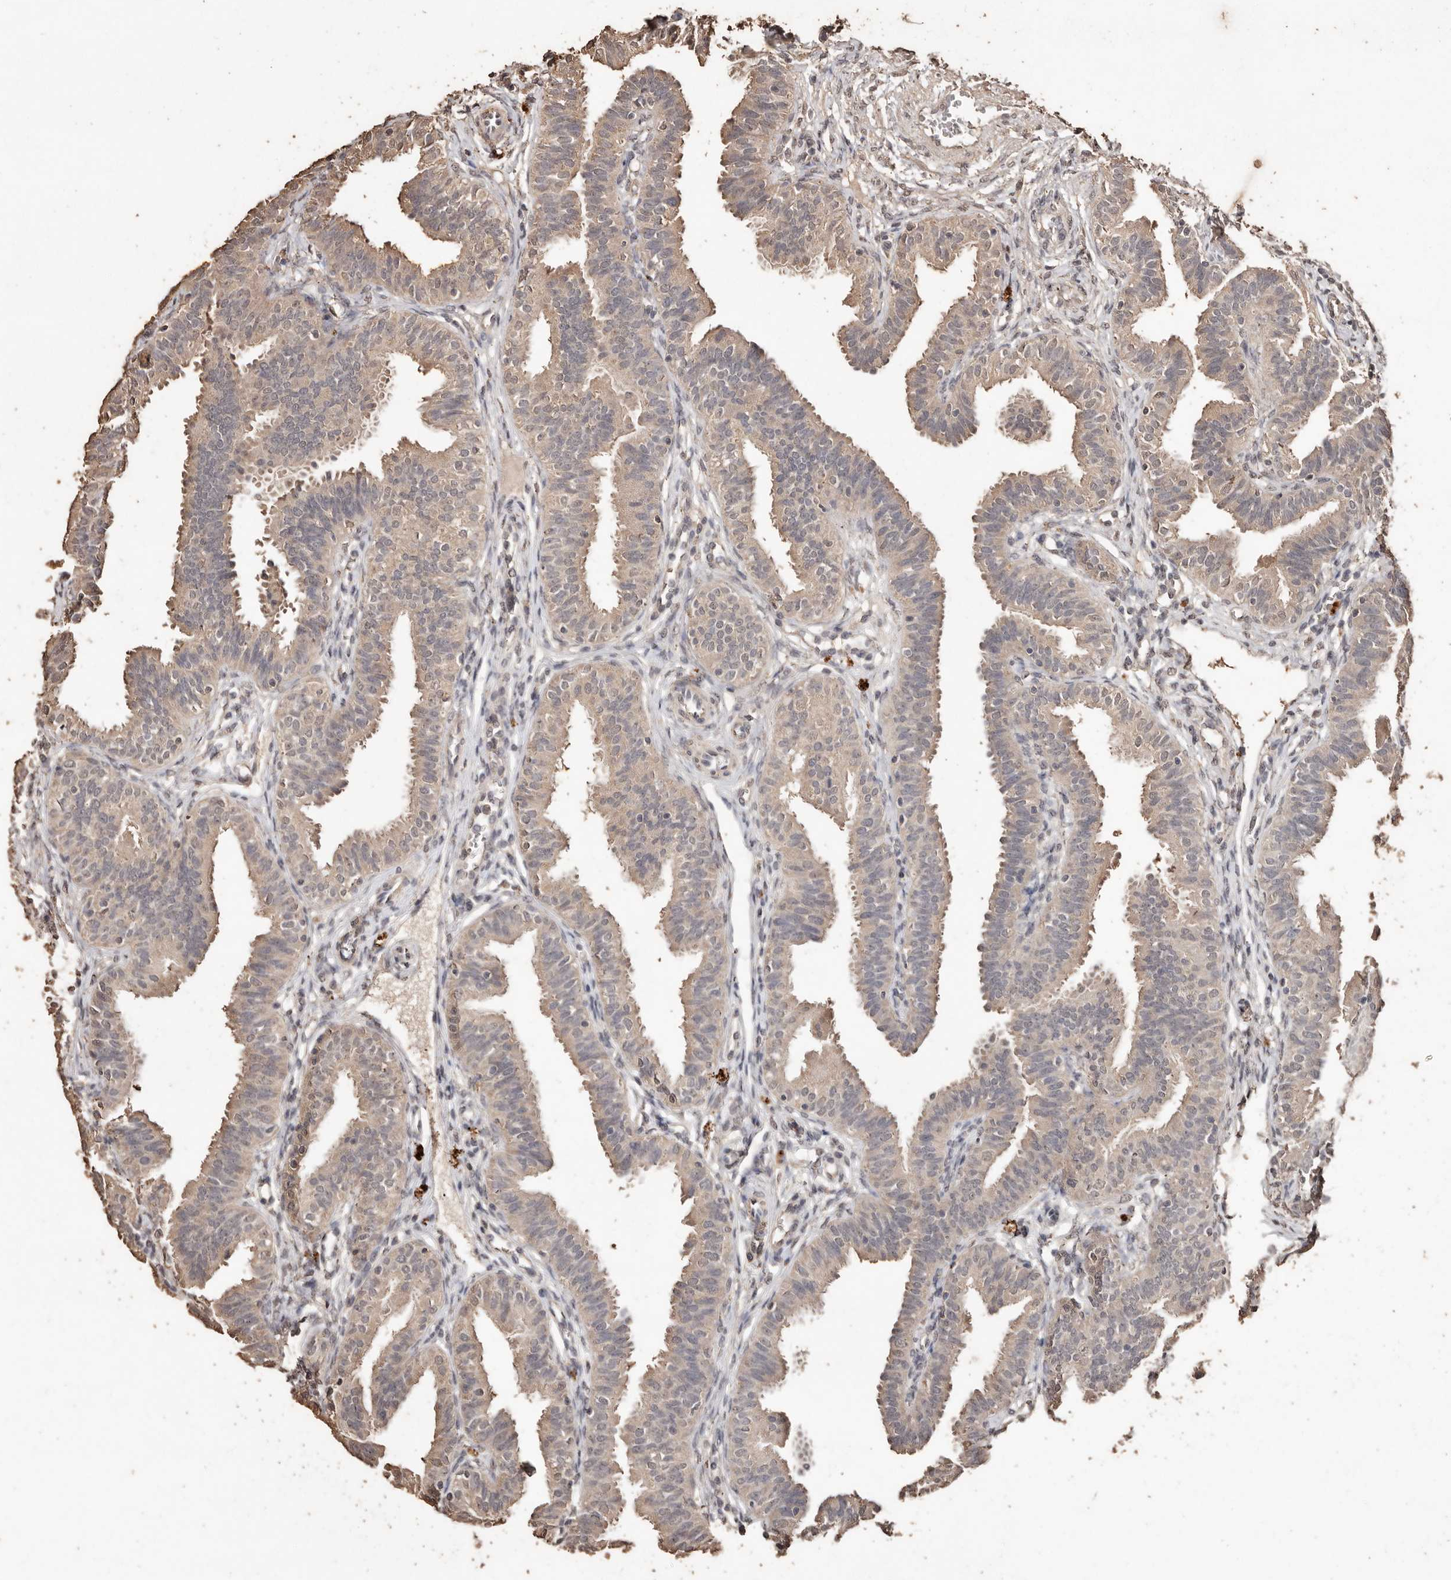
{"staining": {"intensity": "moderate", "quantity": "25%-75%", "location": "cytoplasmic/membranous"}, "tissue": "fallopian tube", "cell_type": "Glandular cells", "image_type": "normal", "snomed": [{"axis": "morphology", "description": "Normal tissue, NOS"}, {"axis": "topography", "description": "Fallopian tube"}], "caption": "Immunohistochemistry (IHC) (DAB) staining of normal human fallopian tube exhibits moderate cytoplasmic/membranous protein positivity in approximately 25%-75% of glandular cells. (IHC, brightfield microscopy, high magnification).", "gene": "PKDCC", "patient": {"sex": "female", "age": 35}}